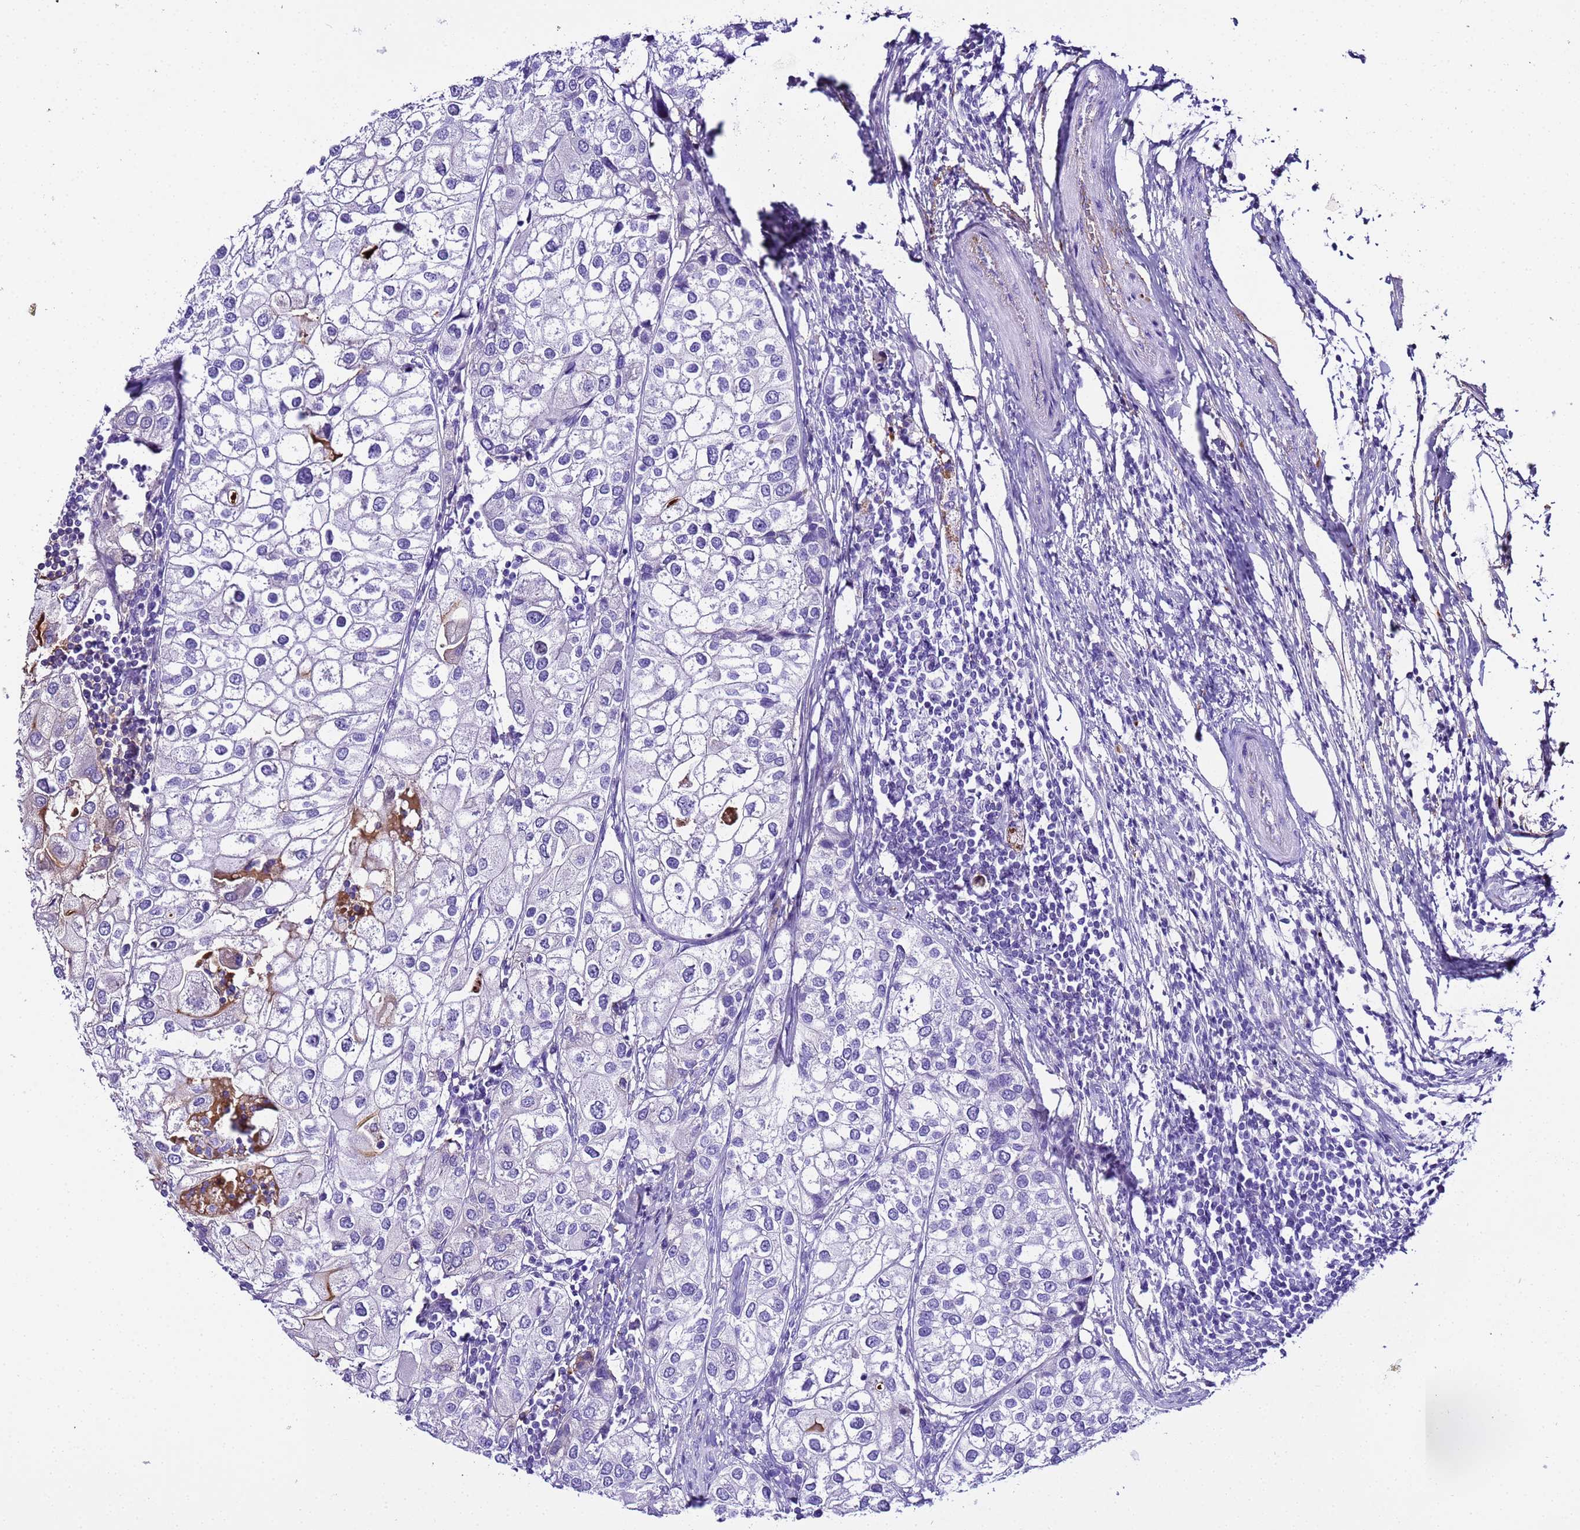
{"staining": {"intensity": "negative", "quantity": "none", "location": "none"}, "tissue": "urothelial cancer", "cell_type": "Tumor cells", "image_type": "cancer", "snomed": [{"axis": "morphology", "description": "Urothelial carcinoma, High grade"}, {"axis": "topography", "description": "Urinary bladder"}], "caption": "The immunohistochemistry histopathology image has no significant staining in tumor cells of urothelial cancer tissue.", "gene": "CFHR2", "patient": {"sex": "male", "age": 64}}